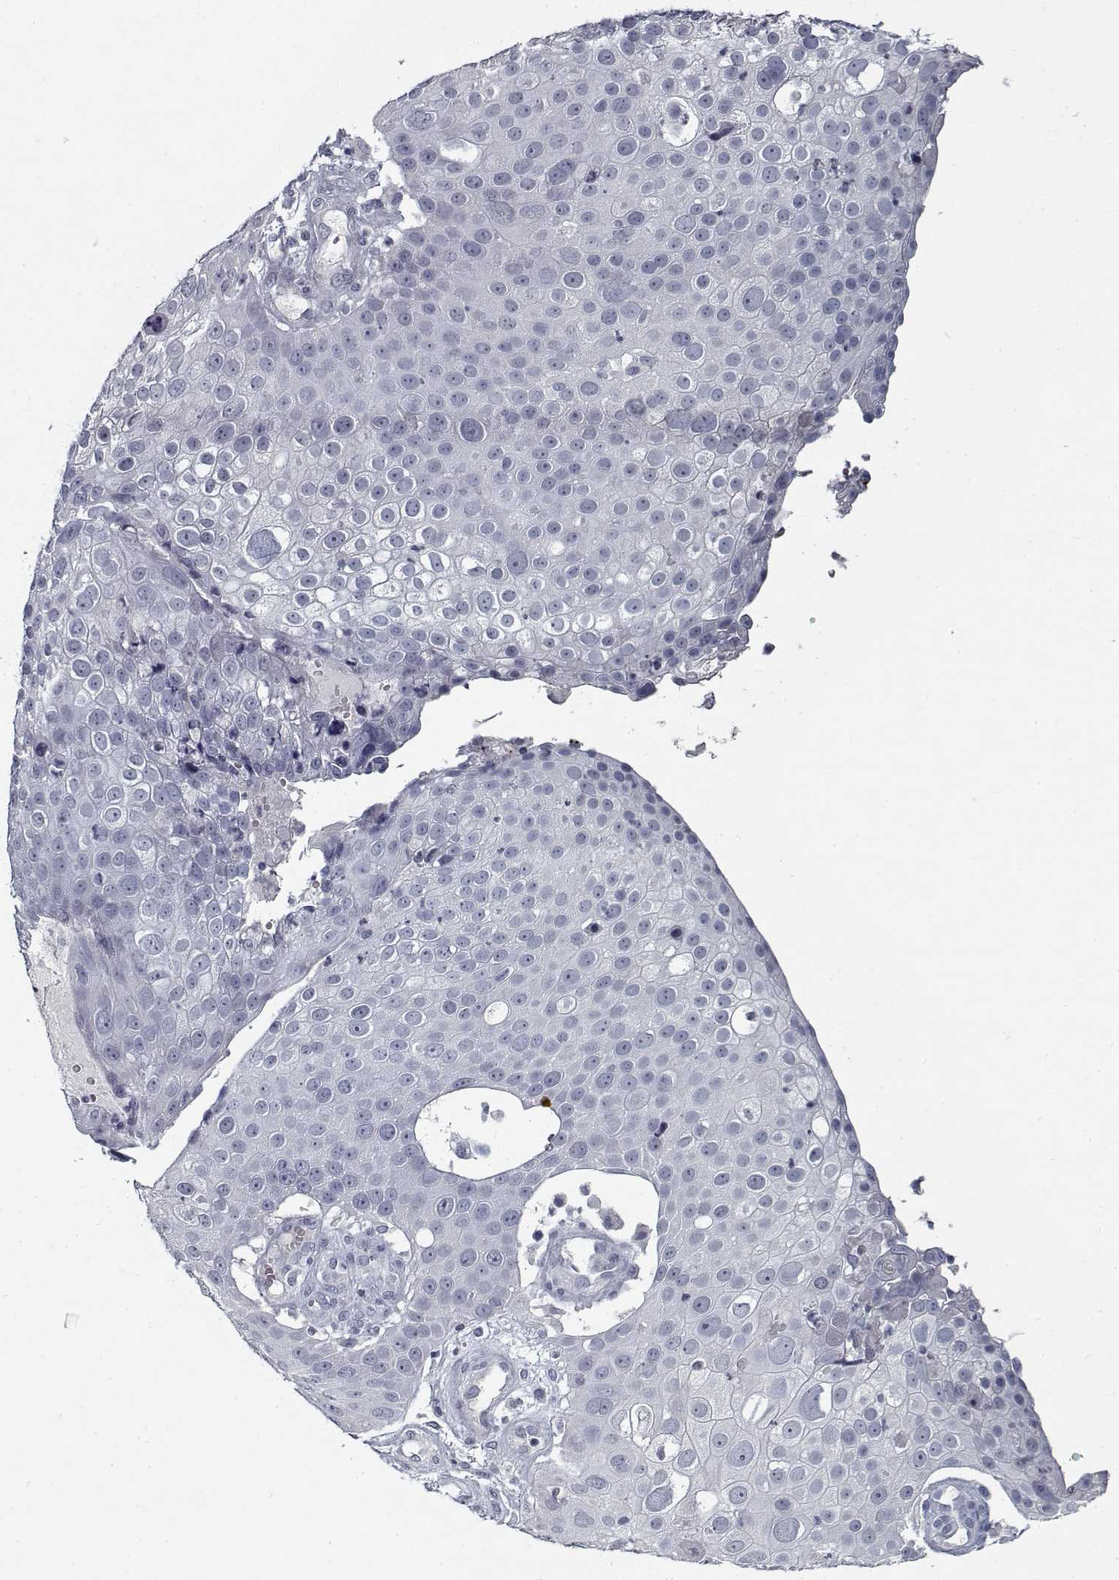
{"staining": {"intensity": "negative", "quantity": "none", "location": "none"}, "tissue": "skin cancer", "cell_type": "Tumor cells", "image_type": "cancer", "snomed": [{"axis": "morphology", "description": "Squamous cell carcinoma, NOS"}, {"axis": "topography", "description": "Skin"}], "caption": "The photomicrograph displays no staining of tumor cells in squamous cell carcinoma (skin).", "gene": "GAD2", "patient": {"sex": "male", "age": 71}}